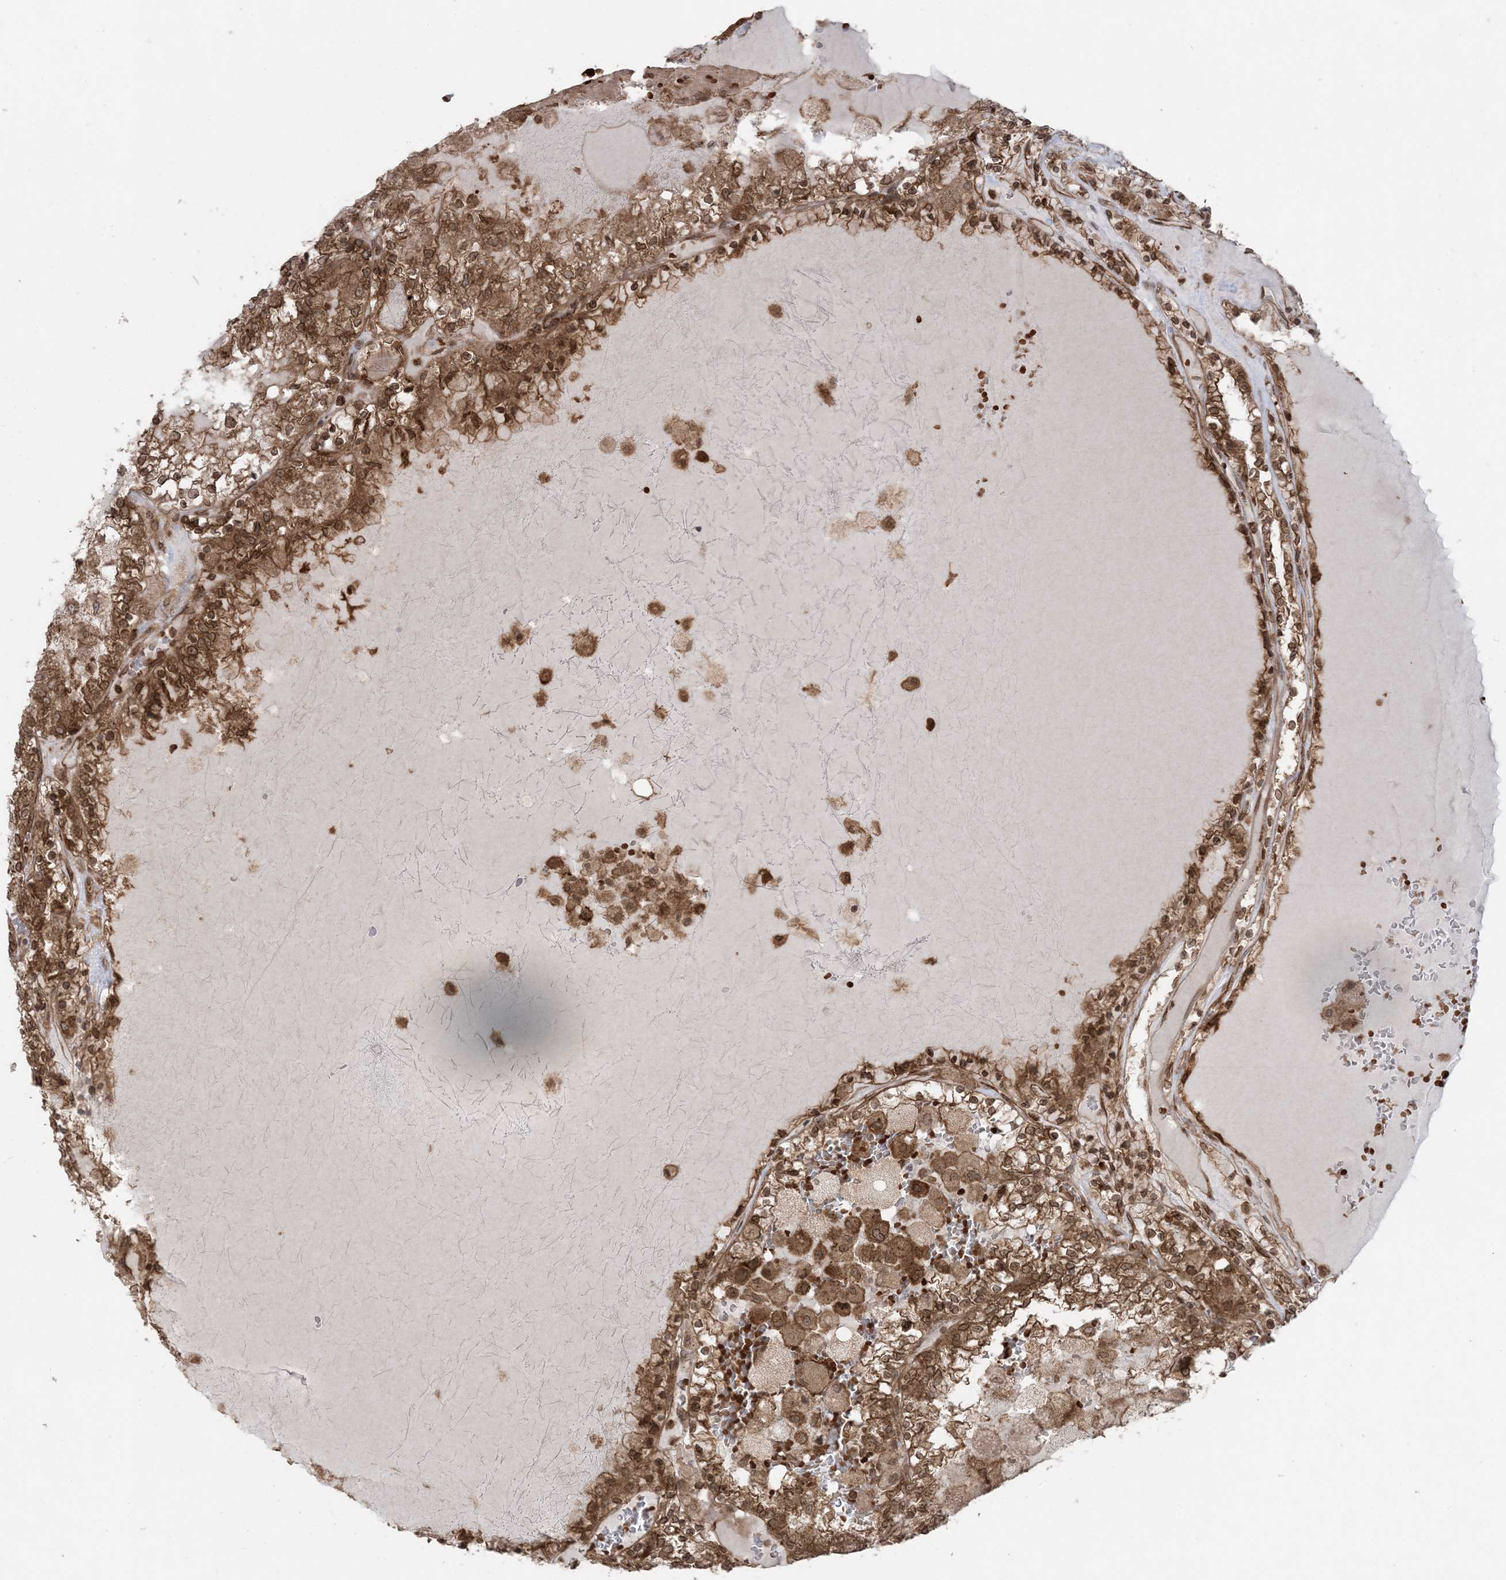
{"staining": {"intensity": "strong", "quantity": ">75%", "location": "cytoplasmic/membranous,nuclear"}, "tissue": "renal cancer", "cell_type": "Tumor cells", "image_type": "cancer", "snomed": [{"axis": "morphology", "description": "Adenocarcinoma, NOS"}, {"axis": "topography", "description": "Kidney"}], "caption": "Renal cancer was stained to show a protein in brown. There is high levels of strong cytoplasmic/membranous and nuclear positivity in approximately >75% of tumor cells. The staining was performed using DAB to visualize the protein expression in brown, while the nuclei were stained in blue with hematoxylin (Magnification: 20x).", "gene": "DDX19B", "patient": {"sex": "female", "age": 56}}